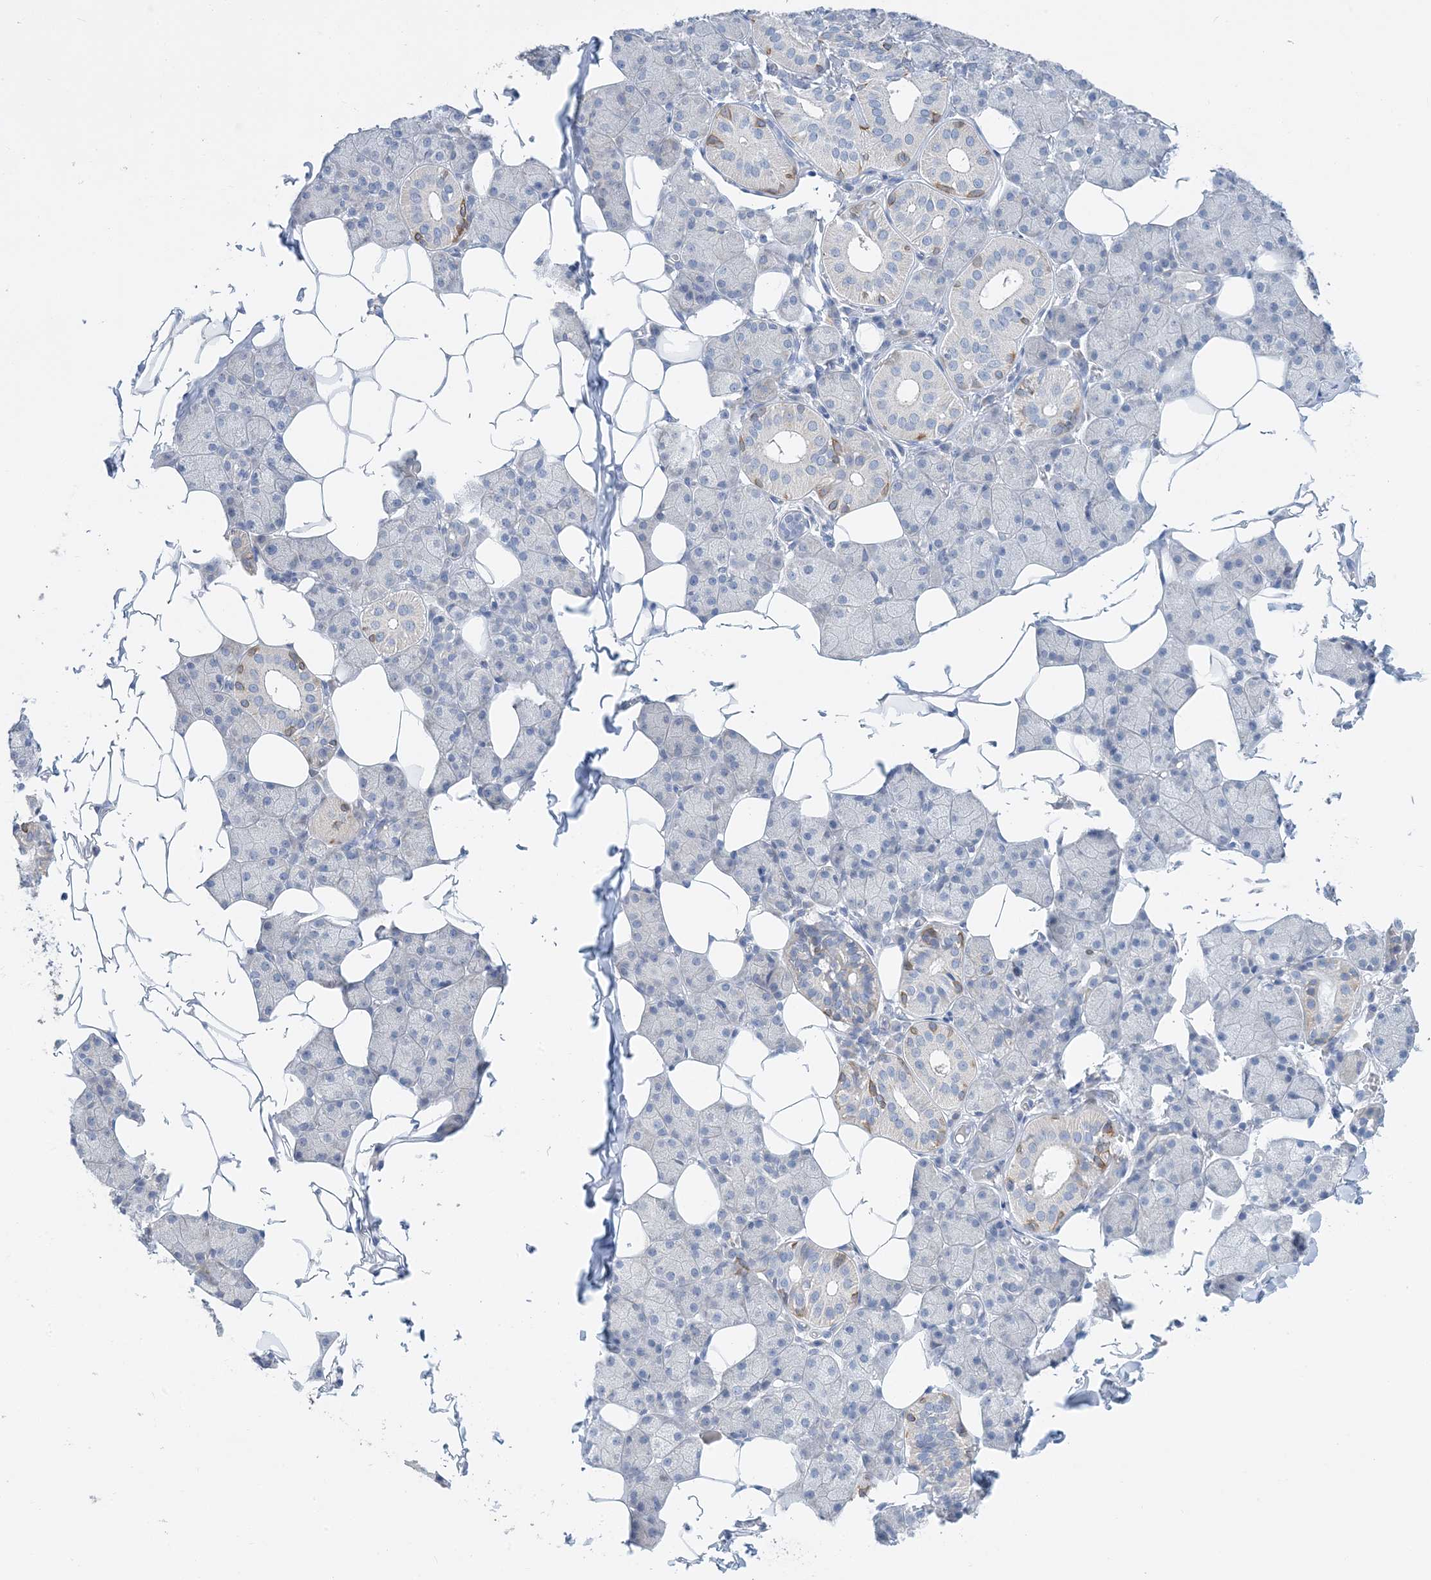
{"staining": {"intensity": "negative", "quantity": "none", "location": "none"}, "tissue": "salivary gland", "cell_type": "Glandular cells", "image_type": "normal", "snomed": [{"axis": "morphology", "description": "Normal tissue, NOS"}, {"axis": "topography", "description": "Salivary gland"}], "caption": "This is a histopathology image of IHC staining of unremarkable salivary gland, which shows no positivity in glandular cells. The staining was performed using DAB (3,3'-diaminobenzidine) to visualize the protein expression in brown, while the nuclei were stained in blue with hematoxylin (Magnification: 20x).", "gene": "ZCCHC12", "patient": {"sex": "female", "age": 33}}